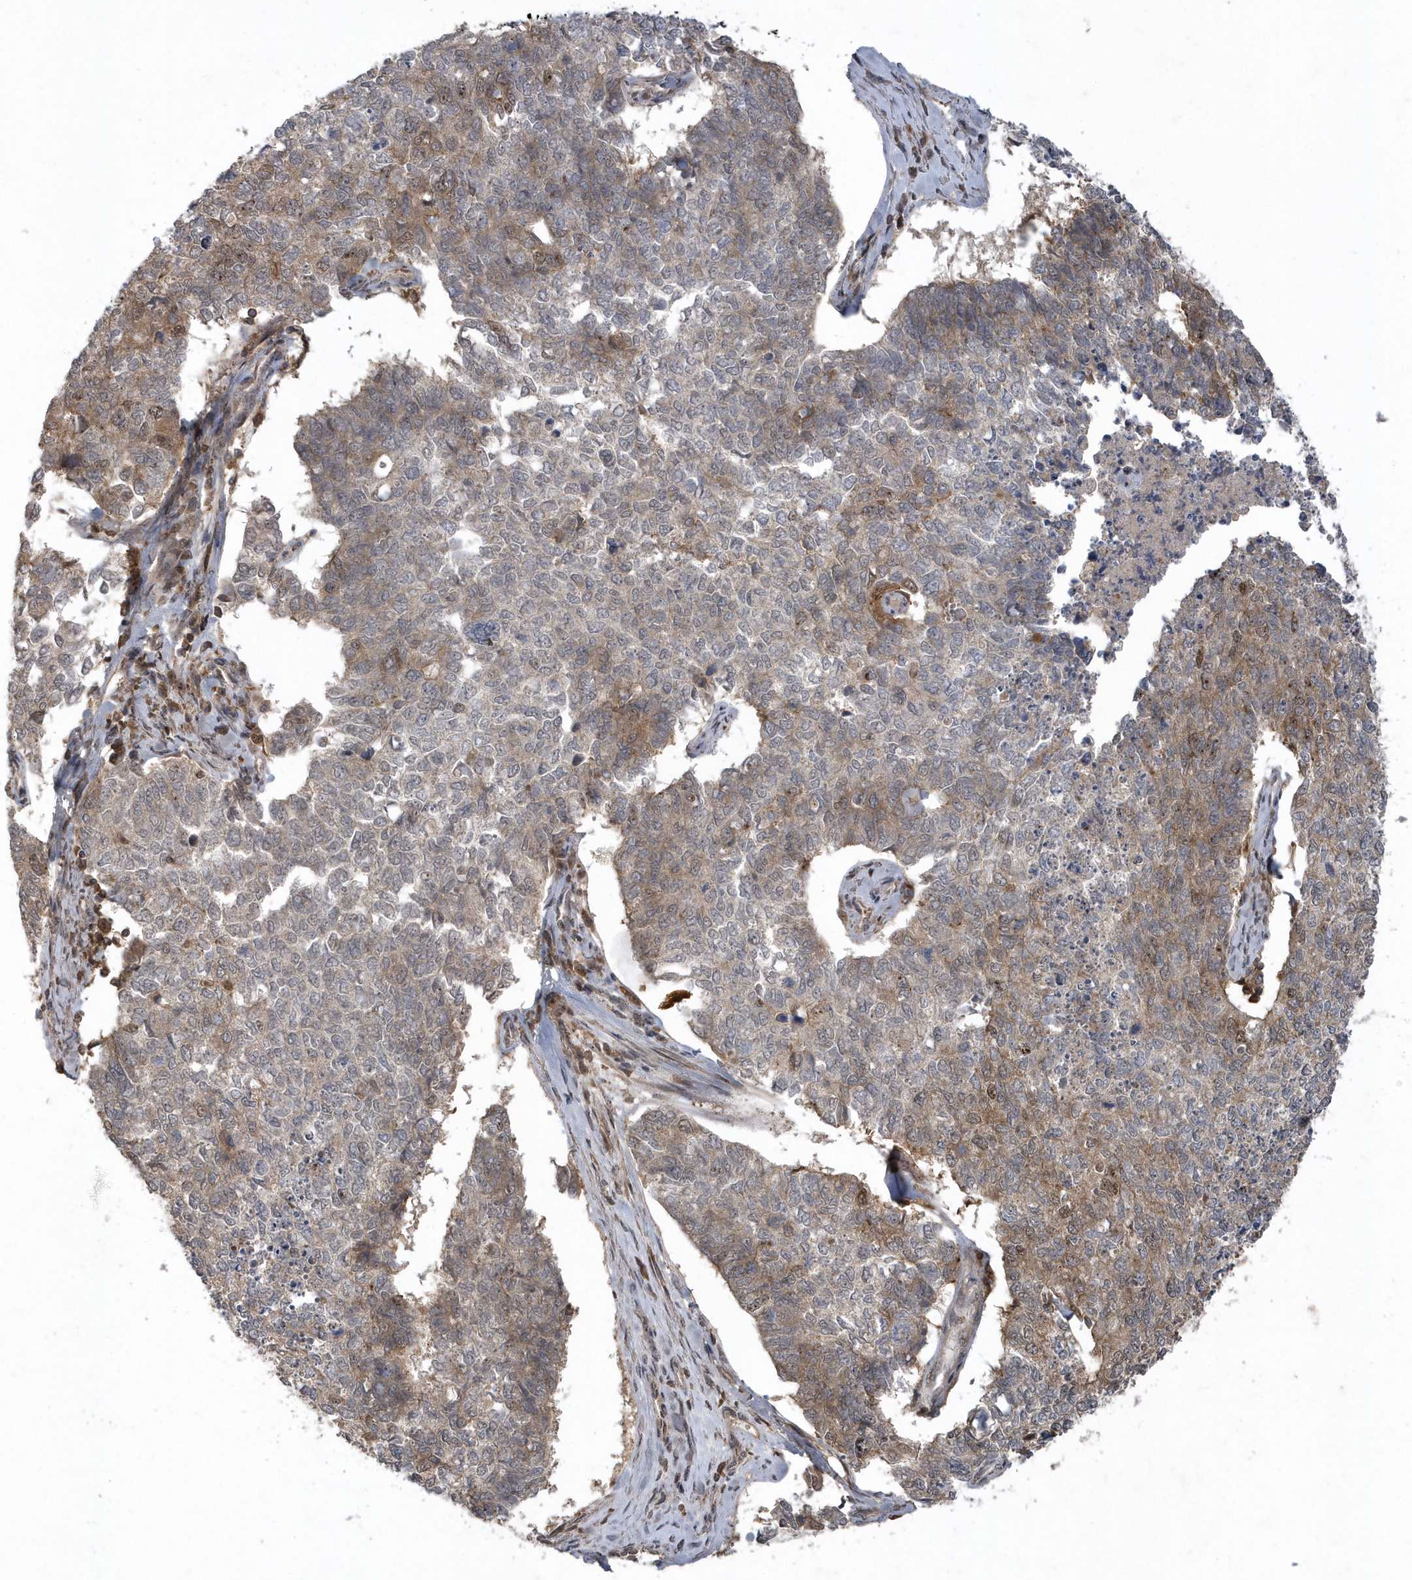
{"staining": {"intensity": "moderate", "quantity": "<25%", "location": "cytoplasmic/membranous"}, "tissue": "cervical cancer", "cell_type": "Tumor cells", "image_type": "cancer", "snomed": [{"axis": "morphology", "description": "Squamous cell carcinoma, NOS"}, {"axis": "topography", "description": "Cervix"}], "caption": "A photomicrograph of cervical cancer (squamous cell carcinoma) stained for a protein exhibits moderate cytoplasmic/membranous brown staining in tumor cells. The protein is shown in brown color, while the nuclei are stained blue.", "gene": "LACC1", "patient": {"sex": "female", "age": 63}}